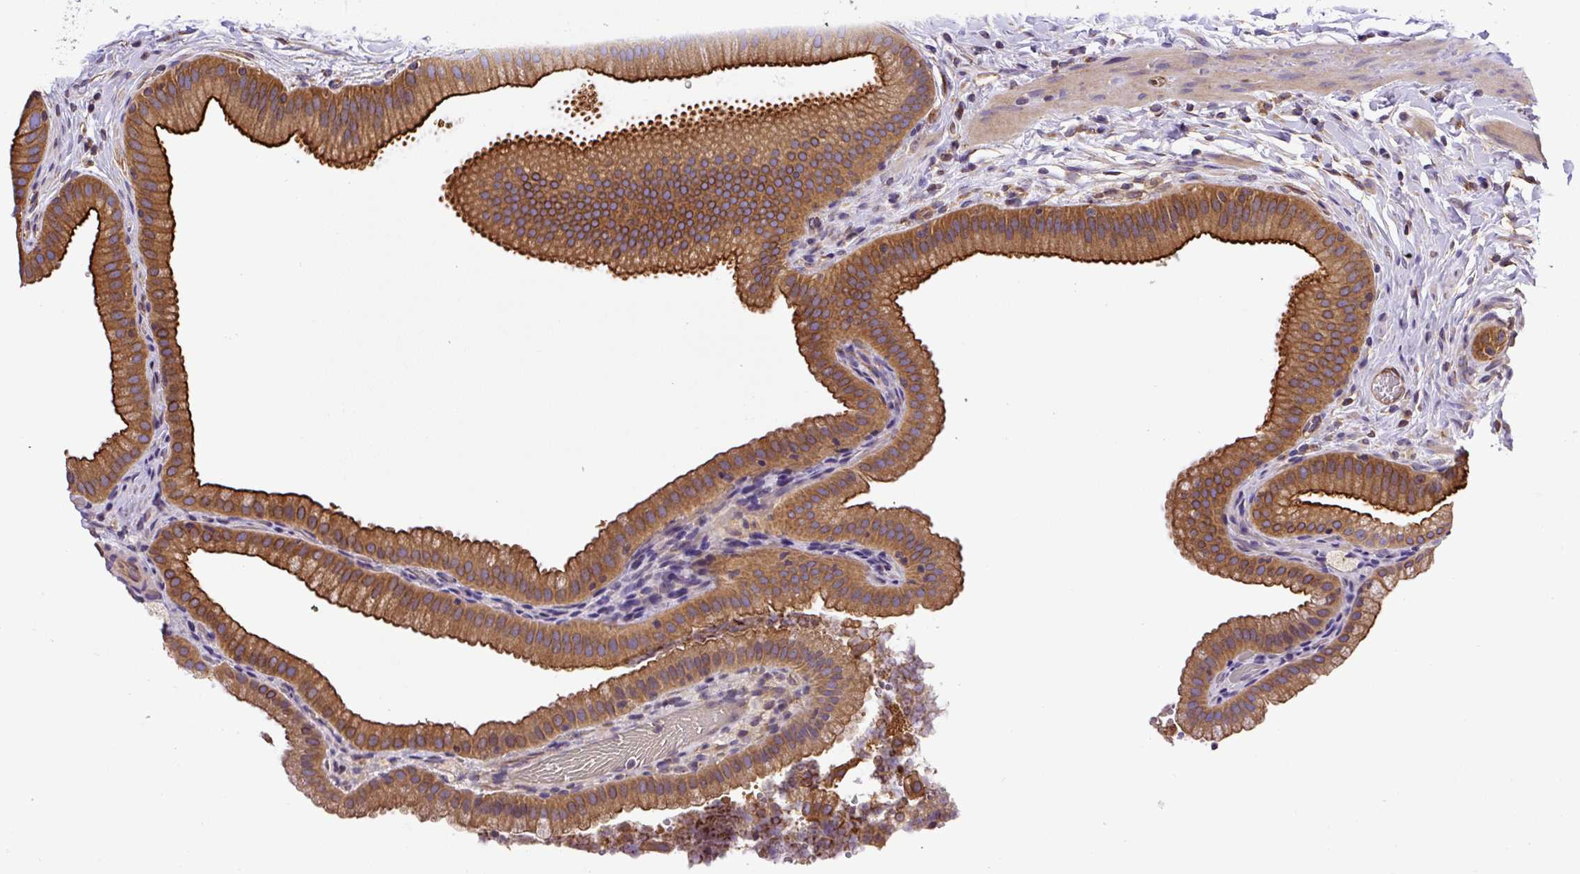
{"staining": {"intensity": "strong", "quantity": ">75%", "location": "cytoplasmic/membranous"}, "tissue": "gallbladder", "cell_type": "Glandular cells", "image_type": "normal", "snomed": [{"axis": "morphology", "description": "Normal tissue, NOS"}, {"axis": "topography", "description": "Gallbladder"}], "caption": "Brown immunohistochemical staining in benign human gallbladder displays strong cytoplasmic/membranous staining in about >75% of glandular cells. Nuclei are stained in blue.", "gene": "DCTN1", "patient": {"sex": "female", "age": 63}}